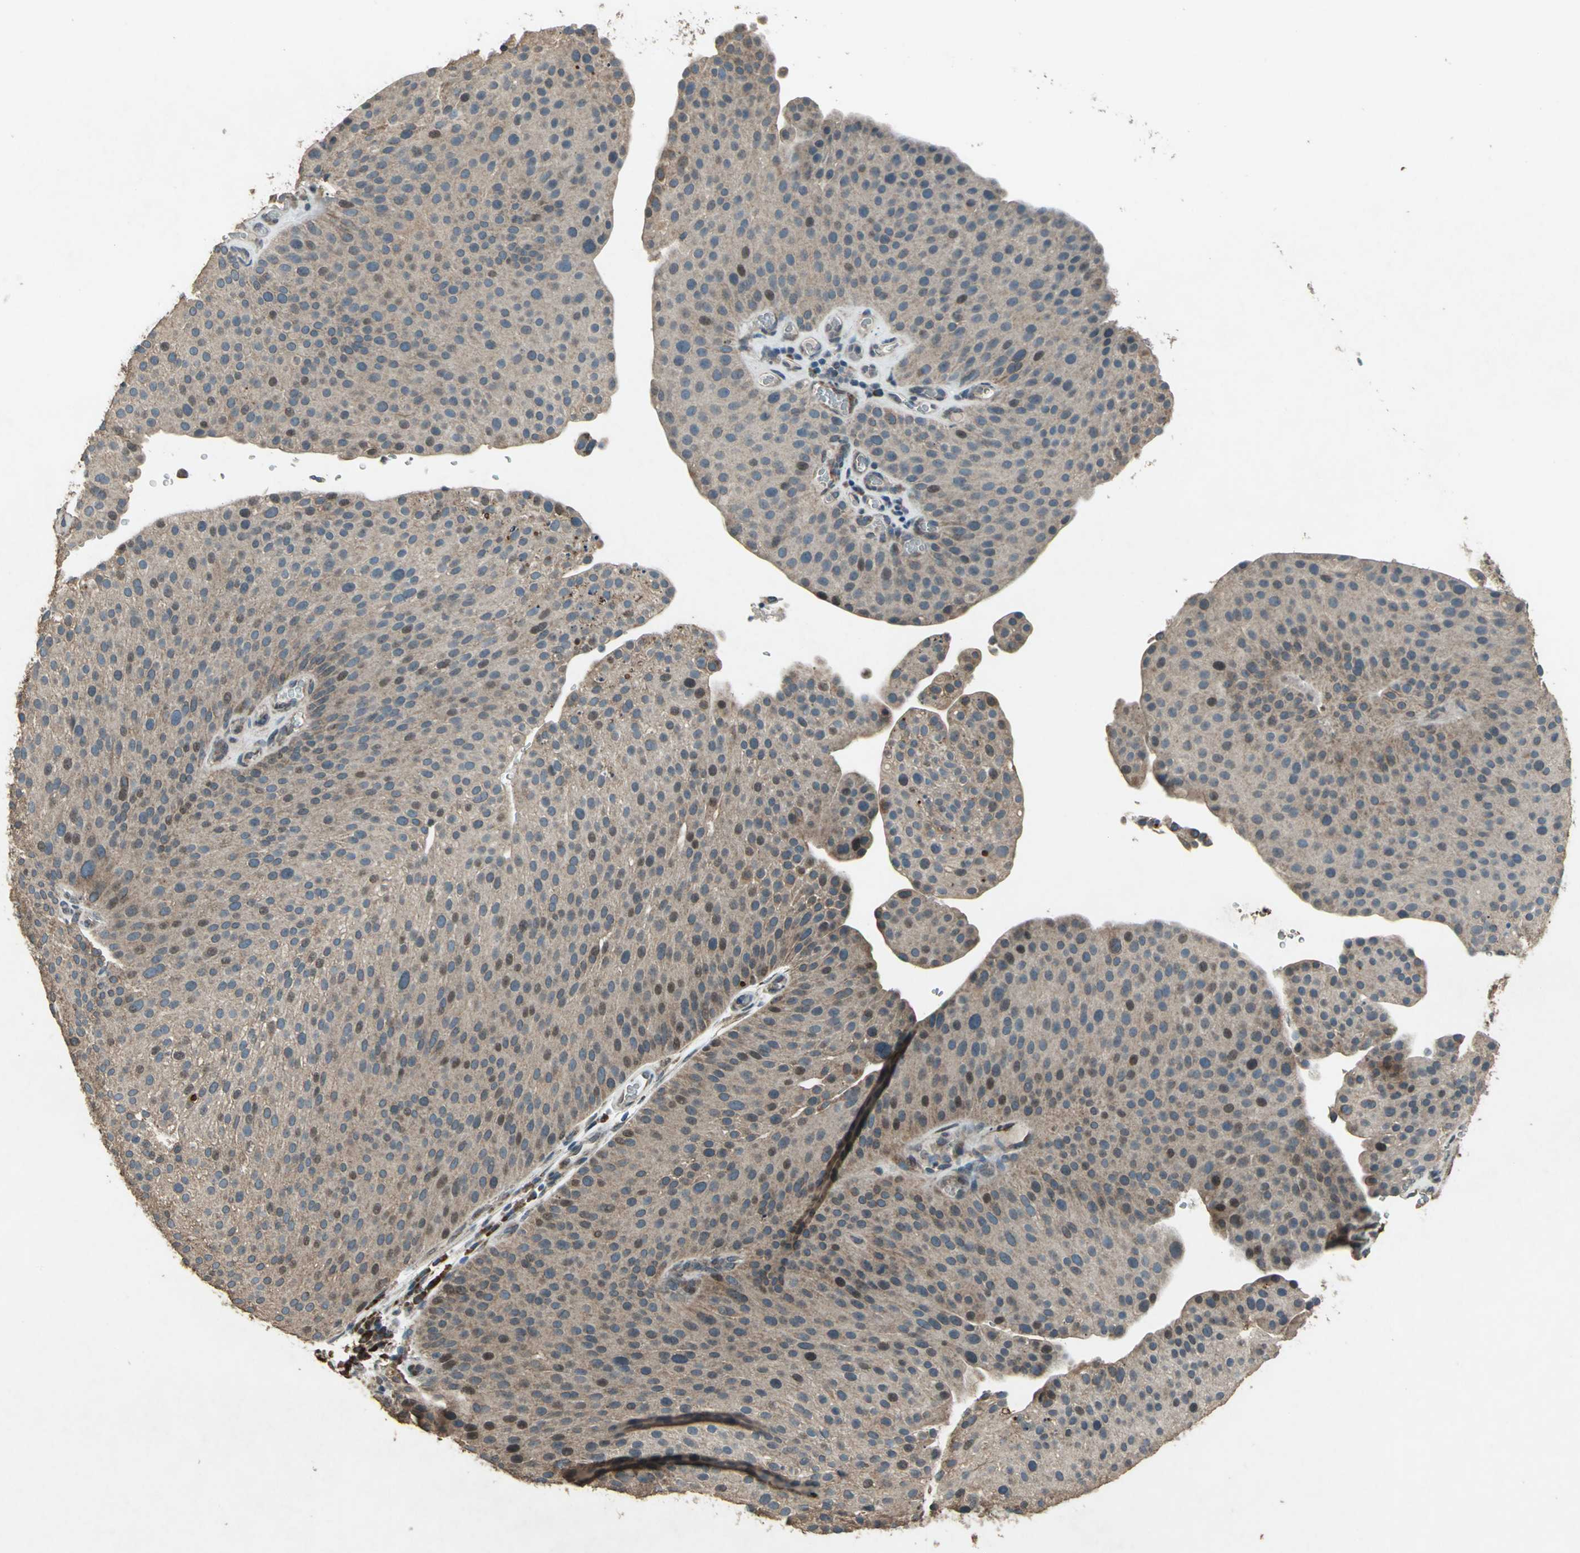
{"staining": {"intensity": "weak", "quantity": ">75%", "location": "cytoplasmic/membranous"}, "tissue": "urothelial cancer", "cell_type": "Tumor cells", "image_type": "cancer", "snomed": [{"axis": "morphology", "description": "Urothelial carcinoma, Low grade"}, {"axis": "topography", "description": "Smooth muscle"}, {"axis": "topography", "description": "Urinary bladder"}], "caption": "Urothelial cancer tissue displays weak cytoplasmic/membranous staining in approximately >75% of tumor cells, visualized by immunohistochemistry.", "gene": "SEPTIN4", "patient": {"sex": "male", "age": 60}}